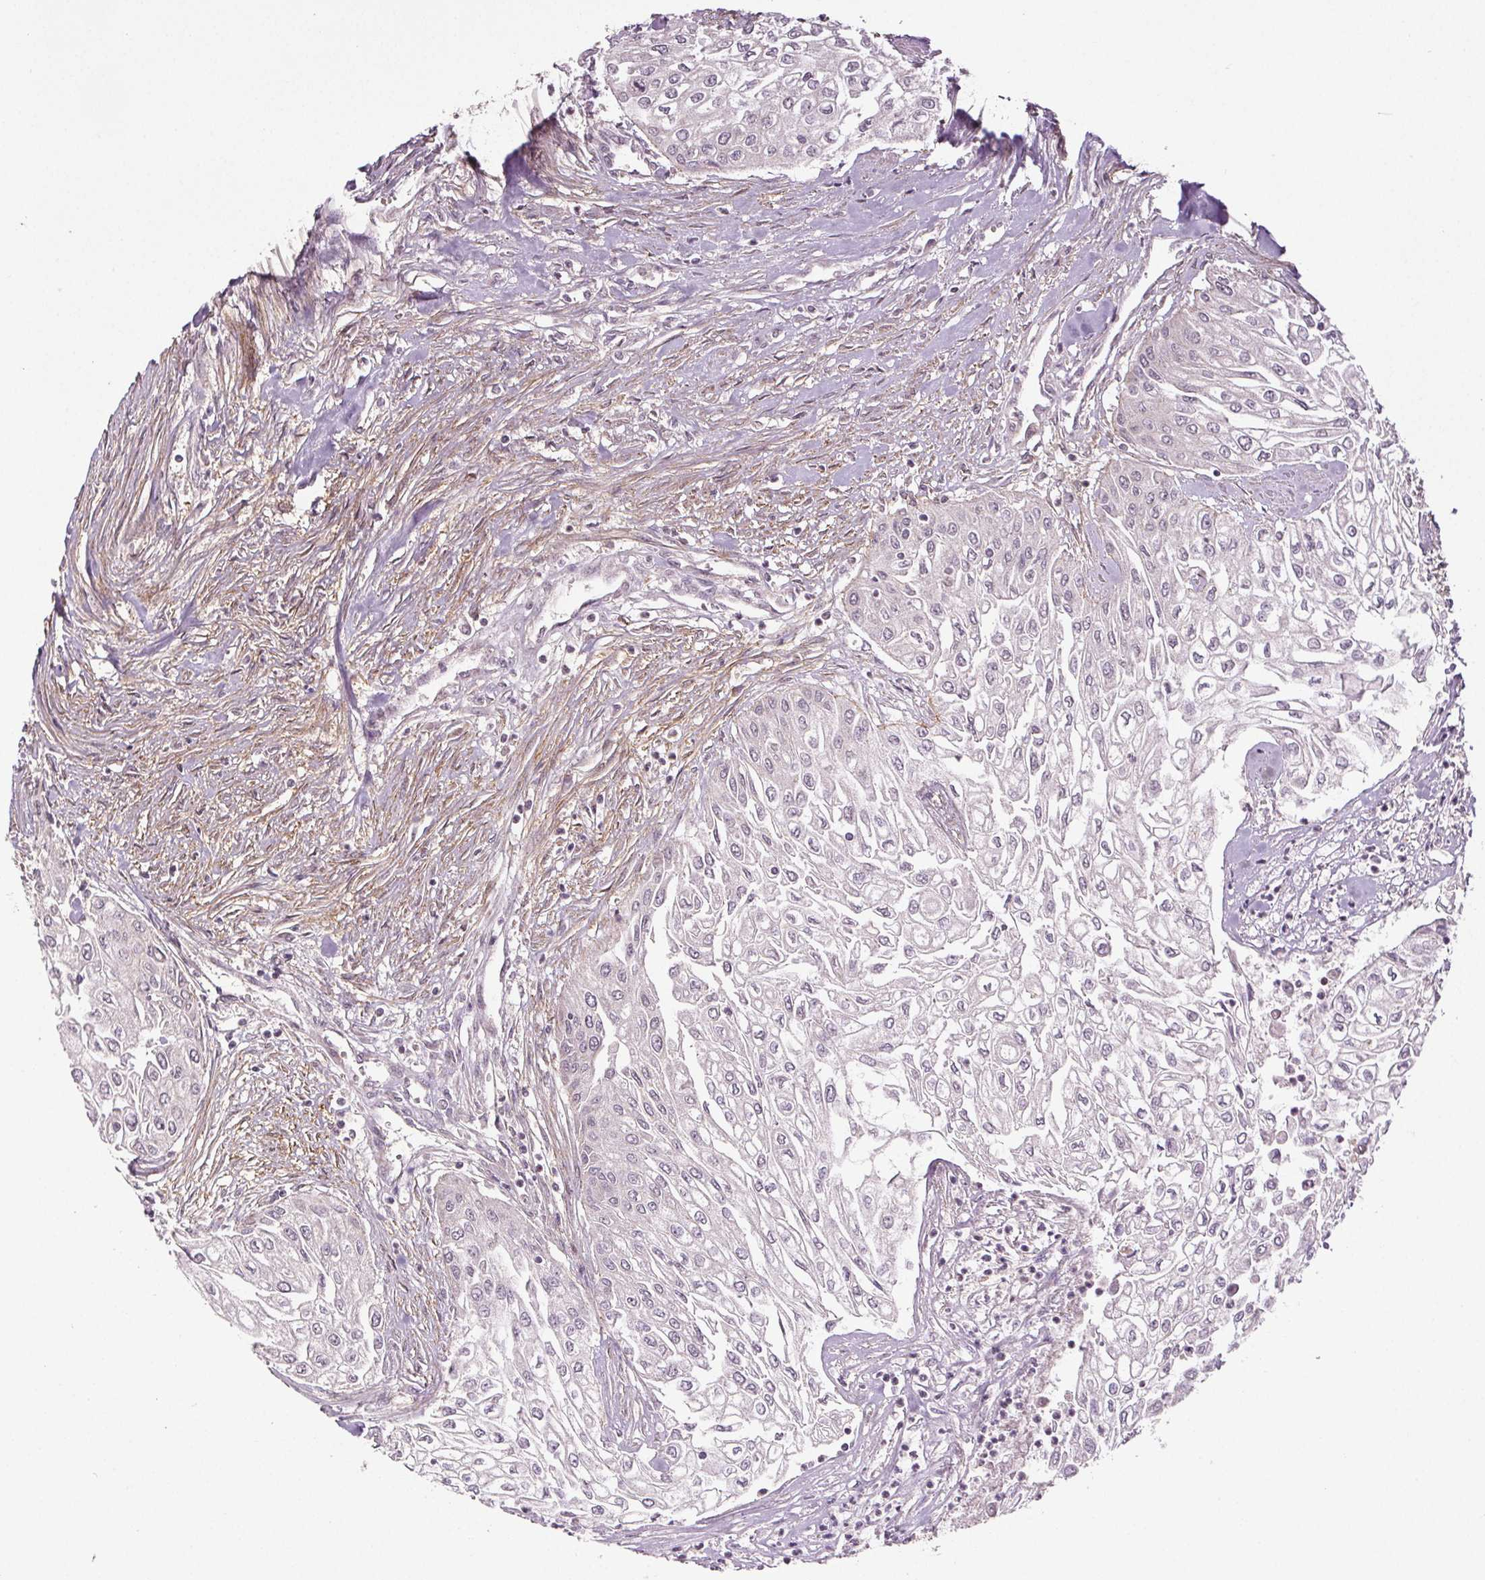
{"staining": {"intensity": "negative", "quantity": "none", "location": "none"}, "tissue": "urothelial cancer", "cell_type": "Tumor cells", "image_type": "cancer", "snomed": [{"axis": "morphology", "description": "Urothelial carcinoma, High grade"}, {"axis": "topography", "description": "Urinary bladder"}], "caption": "Immunohistochemistry (IHC) of human urothelial cancer displays no staining in tumor cells. (DAB (3,3'-diaminobenzidine) immunohistochemistry (IHC) visualized using brightfield microscopy, high magnification).", "gene": "EPHB3", "patient": {"sex": "male", "age": 62}}